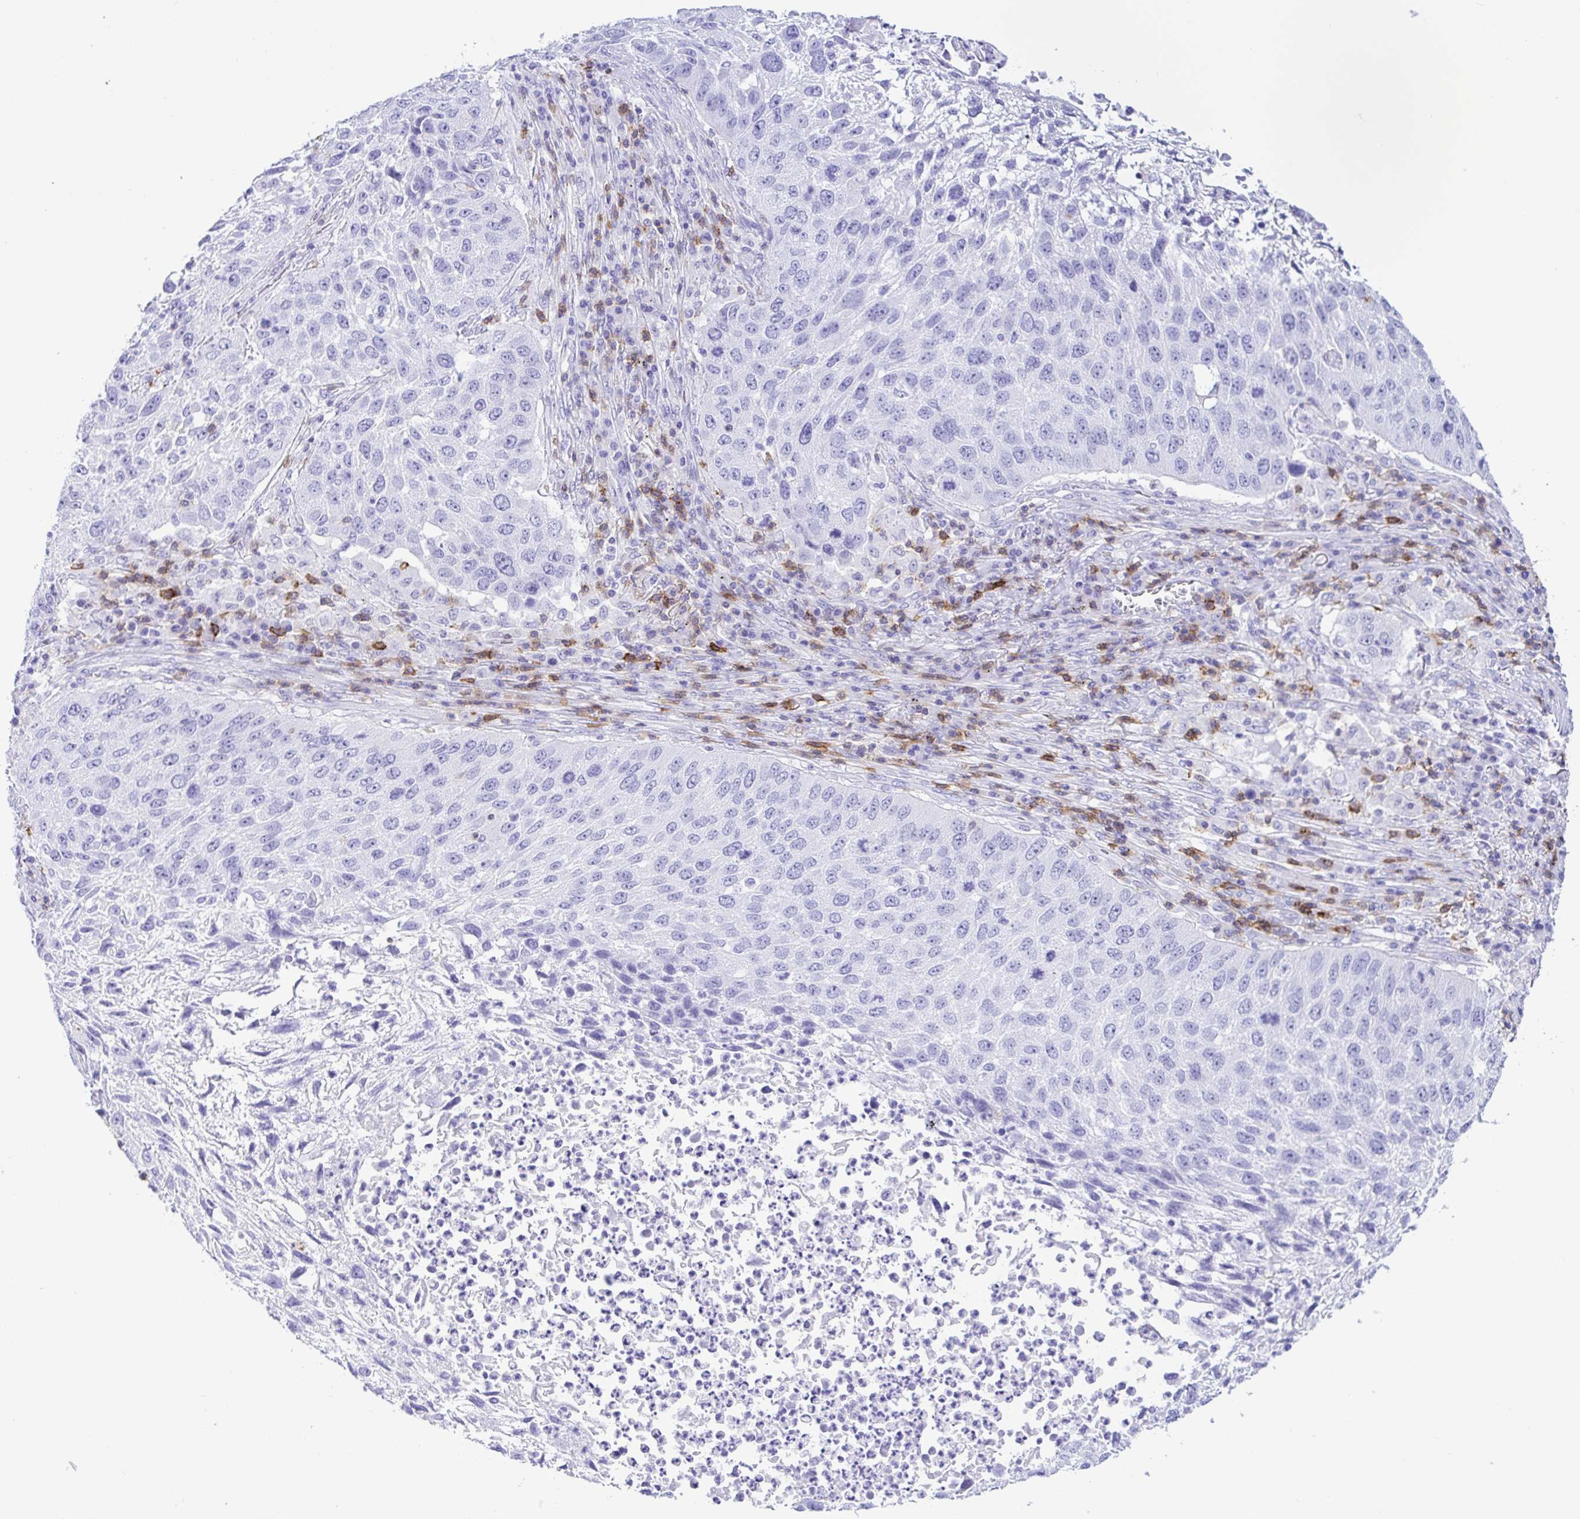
{"staining": {"intensity": "negative", "quantity": "none", "location": "none"}, "tissue": "lung cancer", "cell_type": "Tumor cells", "image_type": "cancer", "snomed": [{"axis": "morphology", "description": "Normal morphology"}, {"axis": "morphology", "description": "Squamous cell carcinoma, NOS"}, {"axis": "topography", "description": "Lymph node"}, {"axis": "topography", "description": "Lung"}], "caption": "High power microscopy image of an immunohistochemistry (IHC) micrograph of lung squamous cell carcinoma, revealing no significant expression in tumor cells. (DAB IHC with hematoxylin counter stain).", "gene": "CD5", "patient": {"sex": "male", "age": 67}}